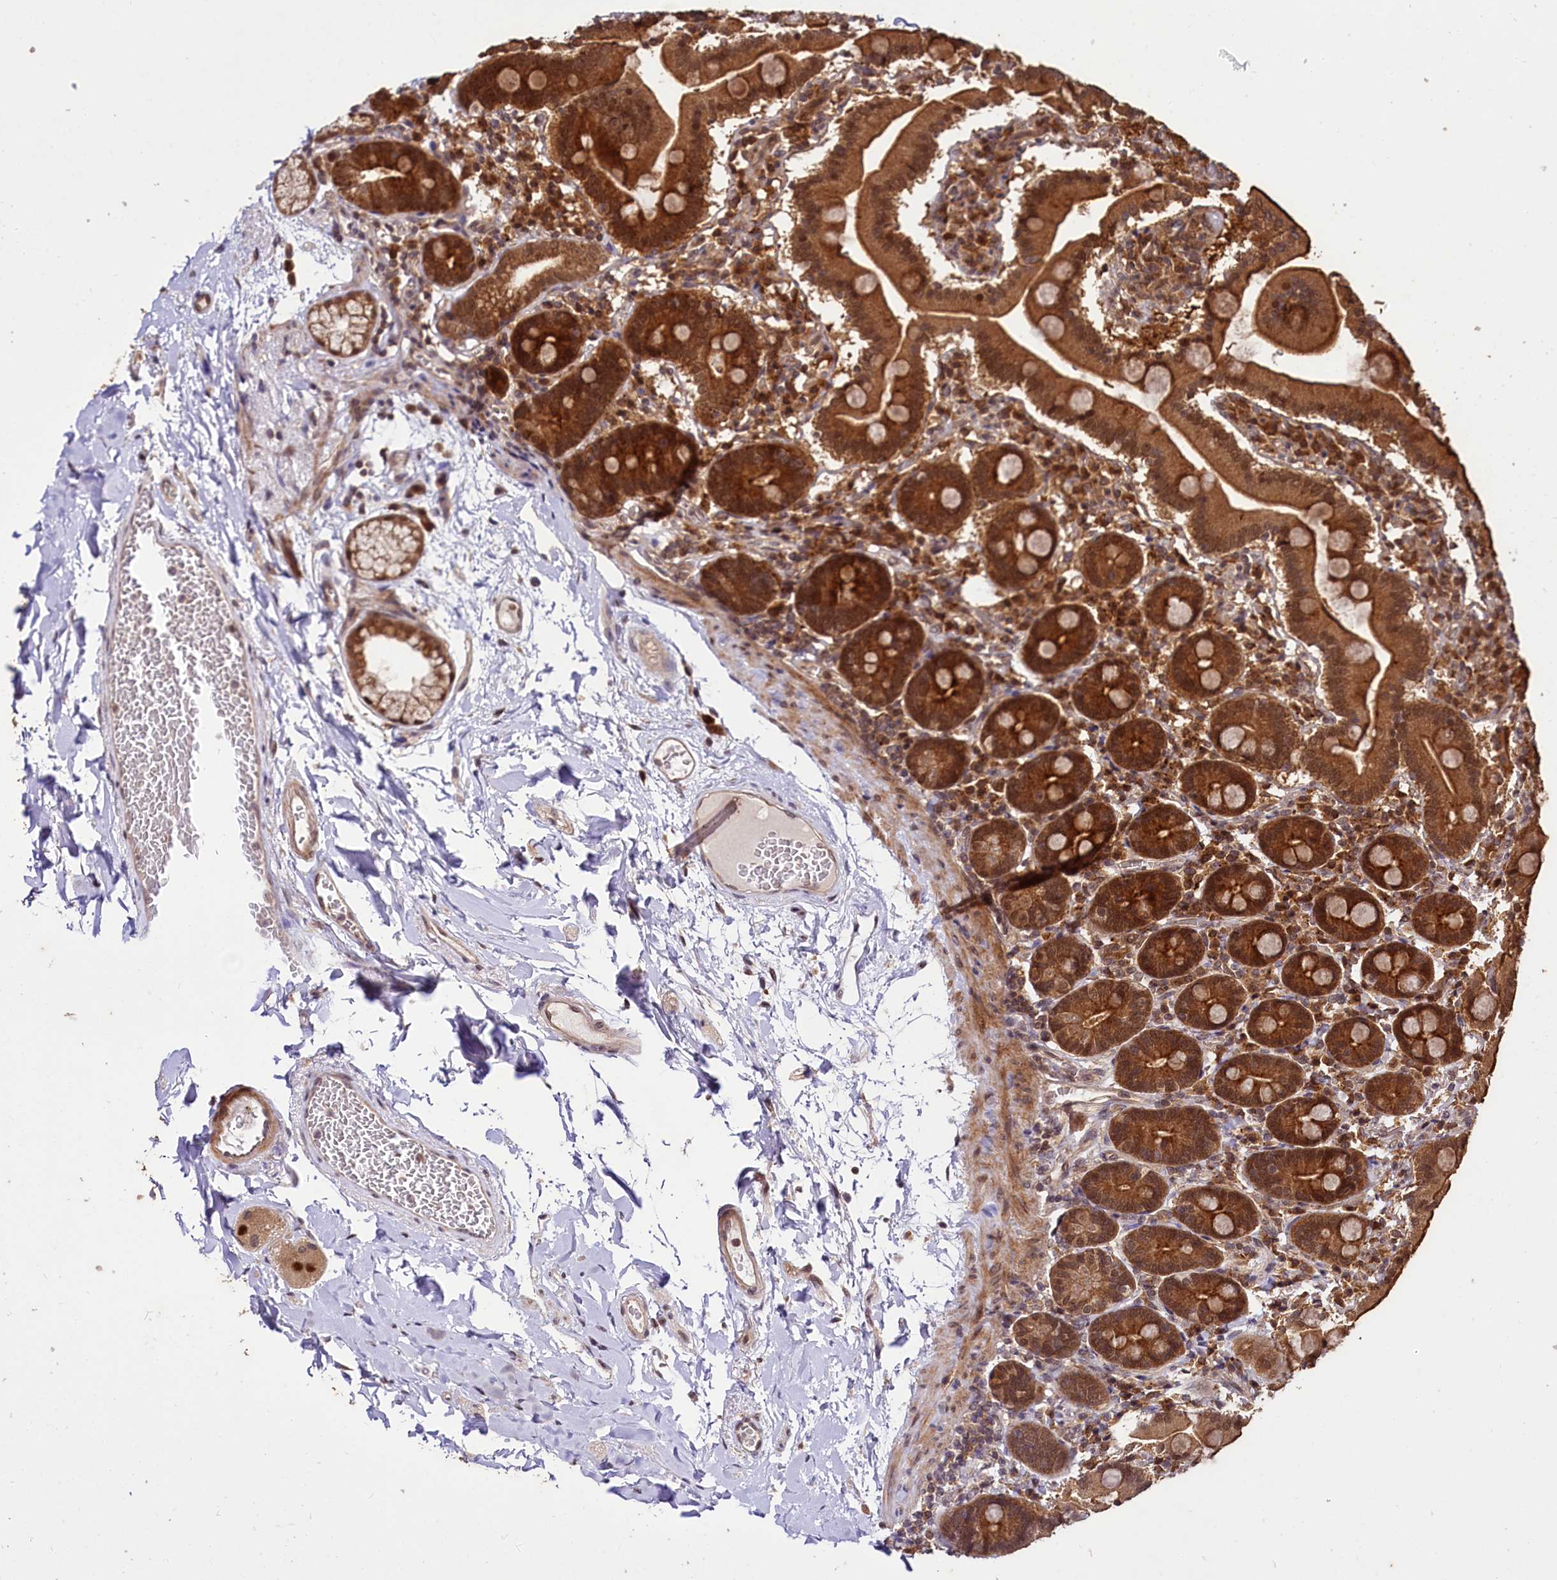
{"staining": {"intensity": "strong", "quantity": ">75%", "location": "cytoplasmic/membranous,nuclear"}, "tissue": "duodenum", "cell_type": "Glandular cells", "image_type": "normal", "snomed": [{"axis": "morphology", "description": "Normal tissue, NOS"}, {"axis": "topography", "description": "Duodenum"}], "caption": "Approximately >75% of glandular cells in normal human duodenum show strong cytoplasmic/membranous,nuclear protein expression as visualized by brown immunohistochemical staining.", "gene": "UBE3A", "patient": {"sex": "male", "age": 55}}